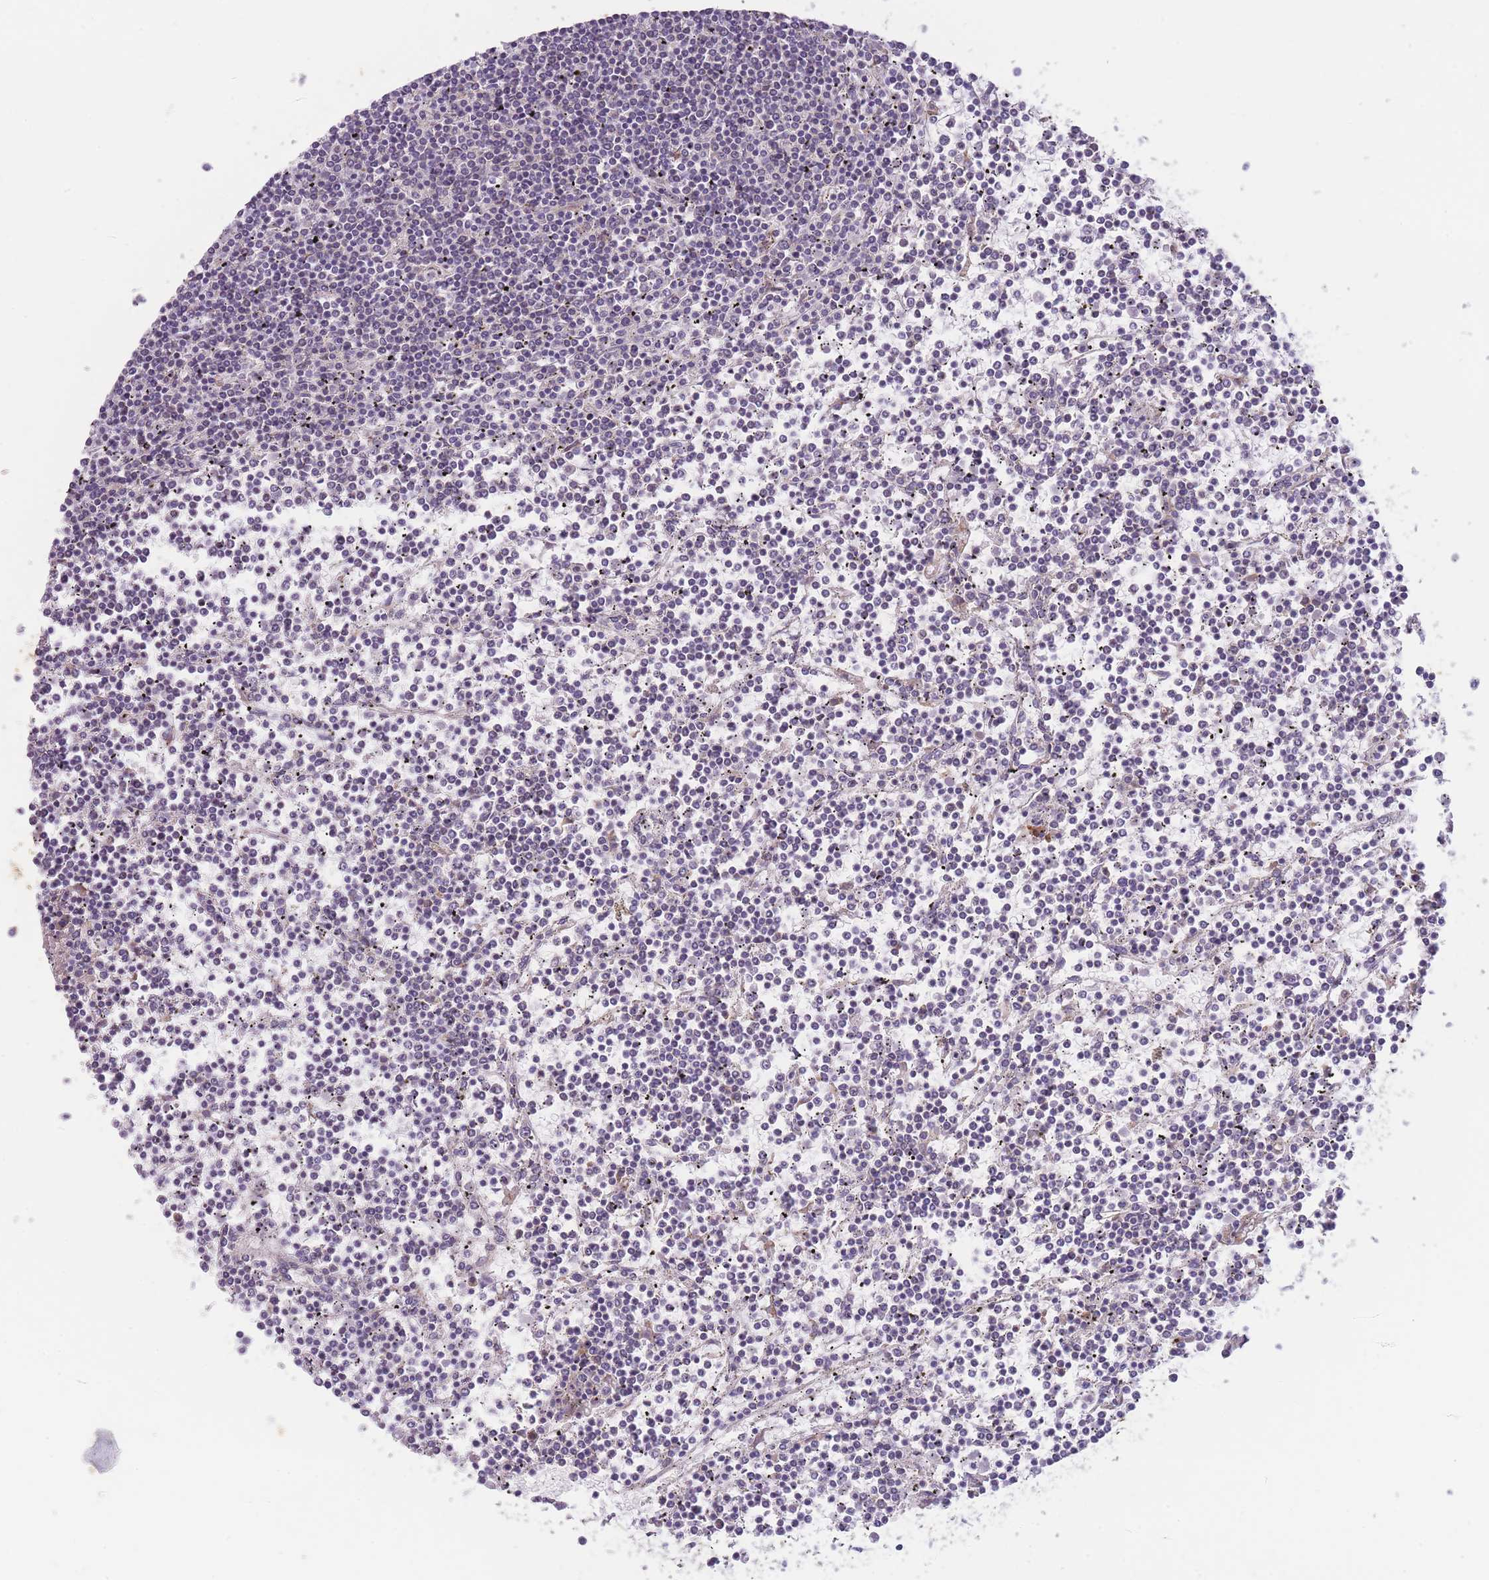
{"staining": {"intensity": "negative", "quantity": "none", "location": "none"}, "tissue": "lymphoma", "cell_type": "Tumor cells", "image_type": "cancer", "snomed": [{"axis": "morphology", "description": "Malignant lymphoma, non-Hodgkin's type, Low grade"}, {"axis": "topography", "description": "Spleen"}], "caption": "There is no significant positivity in tumor cells of malignant lymphoma, non-Hodgkin's type (low-grade). The staining is performed using DAB brown chromogen with nuclei counter-stained in using hematoxylin.", "gene": "WDR93", "patient": {"sex": "female", "age": 19}}